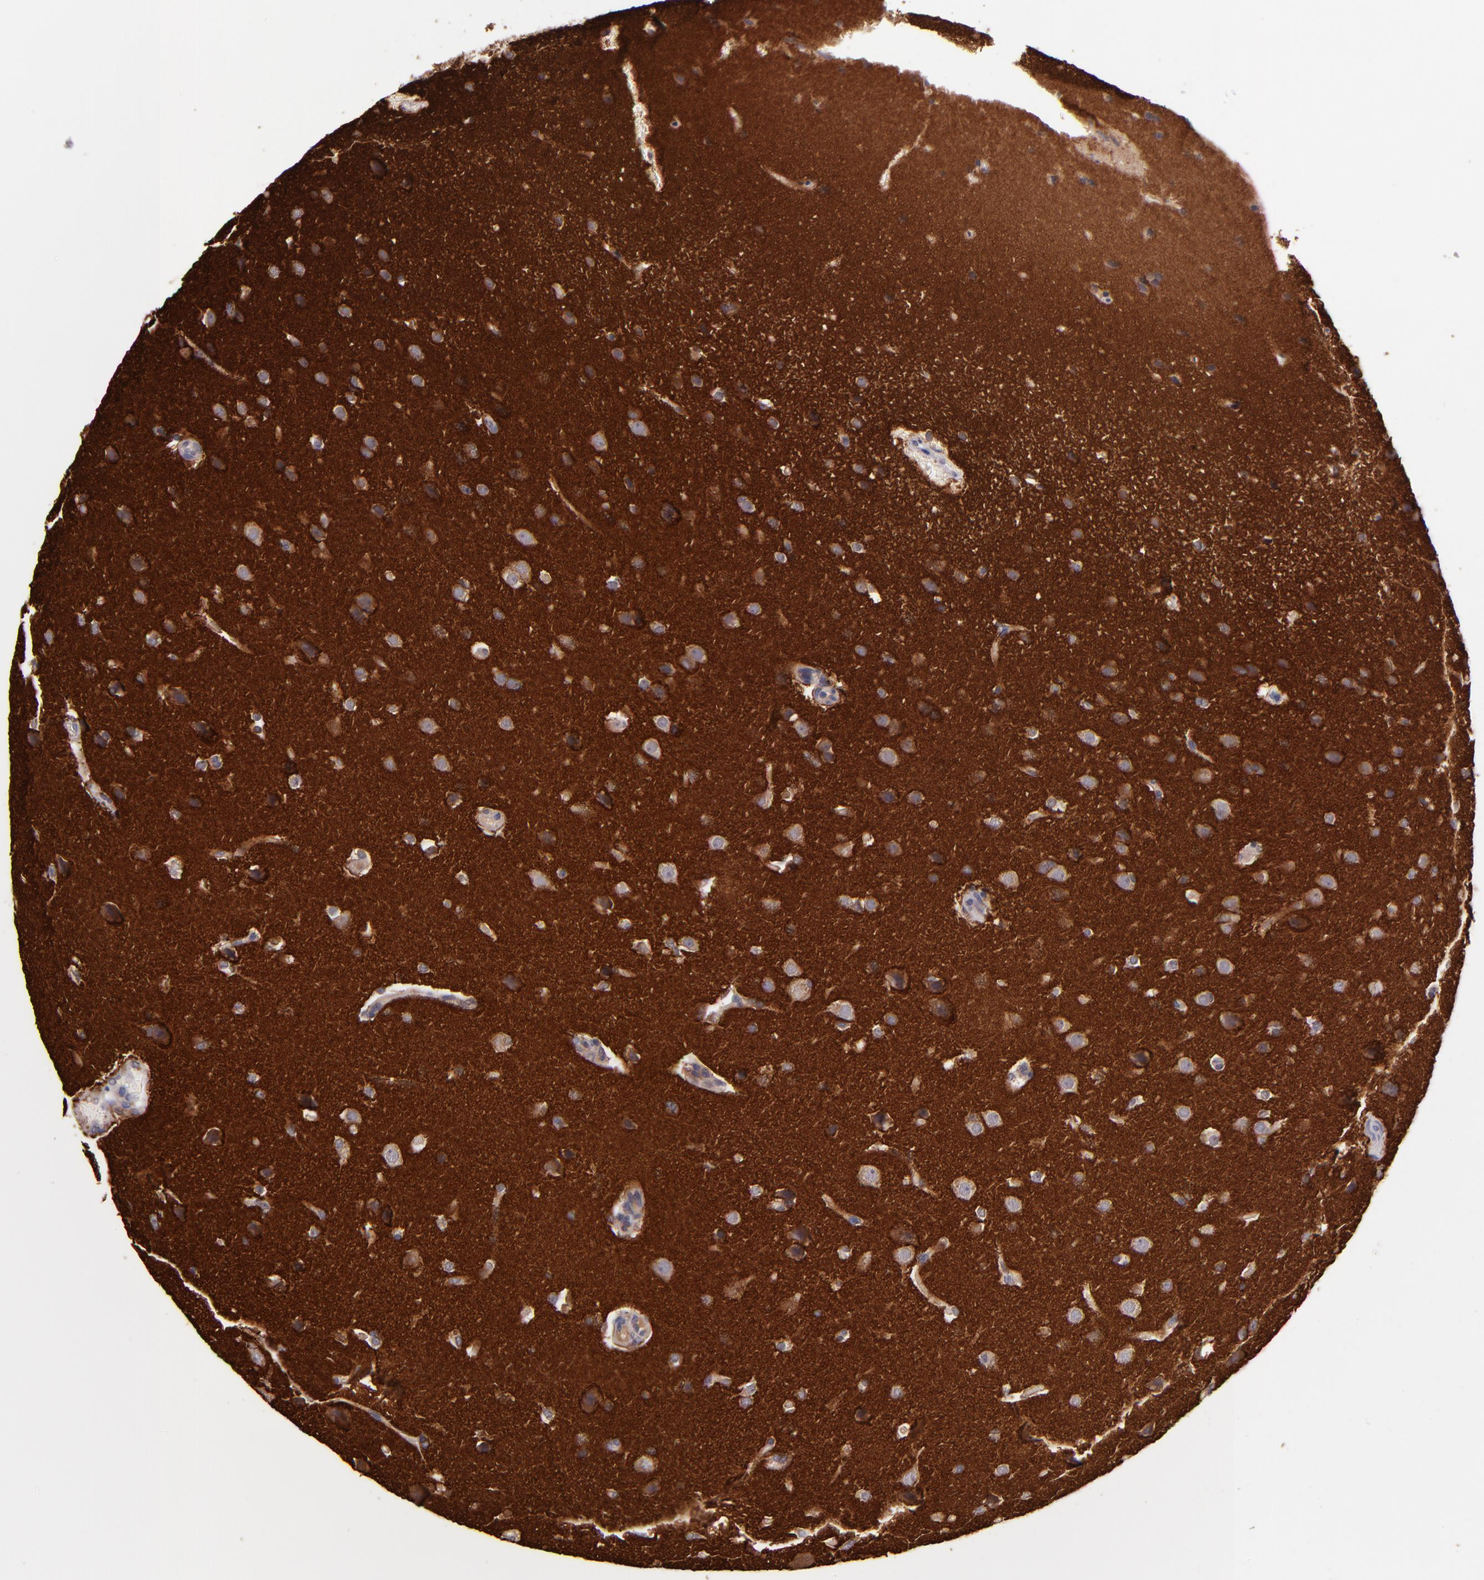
{"staining": {"intensity": "moderate", "quantity": ">75%", "location": "cytoplasmic/membranous"}, "tissue": "glioma", "cell_type": "Tumor cells", "image_type": "cancer", "snomed": [{"axis": "morphology", "description": "Glioma, malignant, Low grade"}, {"axis": "topography", "description": "Cerebral cortex"}], "caption": "Protein analysis of glioma tissue reveals moderate cytoplasmic/membranous staining in approximately >75% of tumor cells. (IHC, brightfield microscopy, high magnification).", "gene": "GNAZ", "patient": {"sex": "female", "age": 47}}